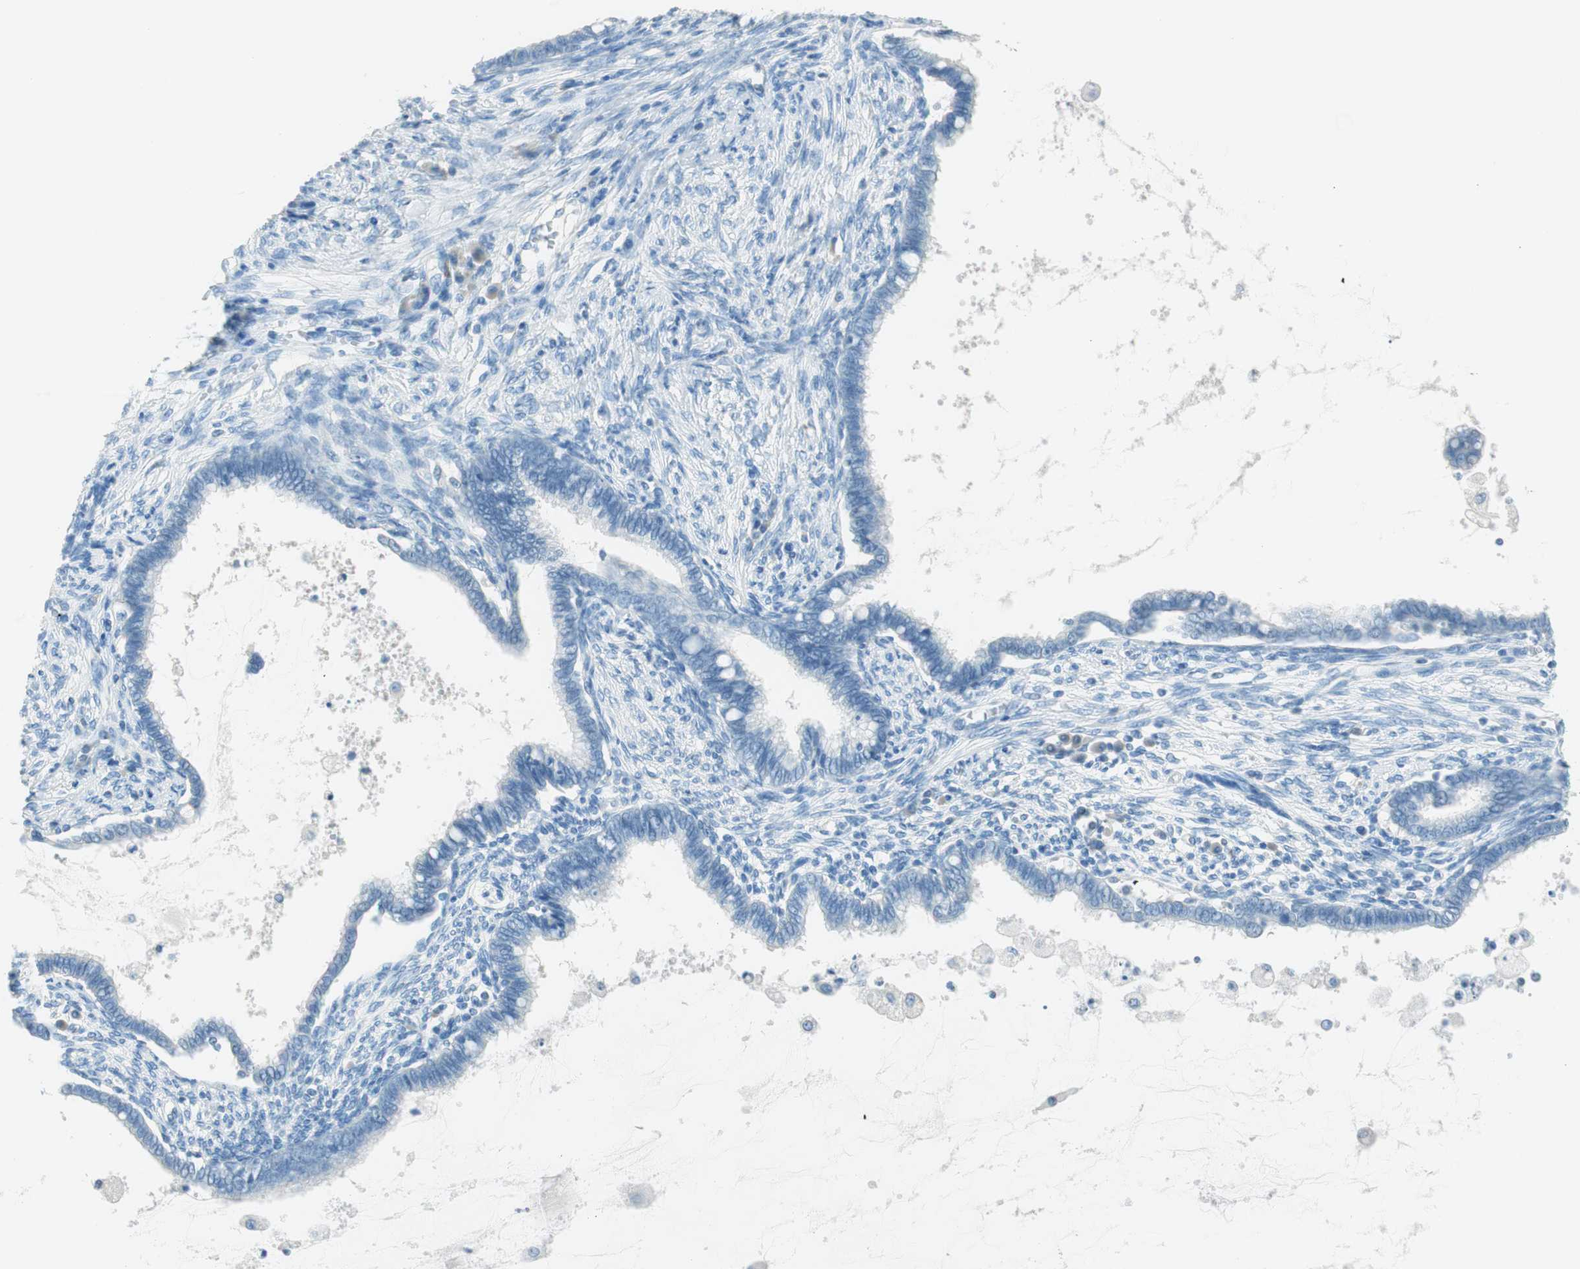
{"staining": {"intensity": "negative", "quantity": "none", "location": "none"}, "tissue": "cervical cancer", "cell_type": "Tumor cells", "image_type": "cancer", "snomed": [{"axis": "morphology", "description": "Adenocarcinoma, NOS"}, {"axis": "topography", "description": "Cervix"}], "caption": "High magnification brightfield microscopy of cervical adenocarcinoma stained with DAB (3,3'-diaminobenzidine) (brown) and counterstained with hematoxylin (blue): tumor cells show no significant staining.", "gene": "TNFRSF13C", "patient": {"sex": "female", "age": 44}}